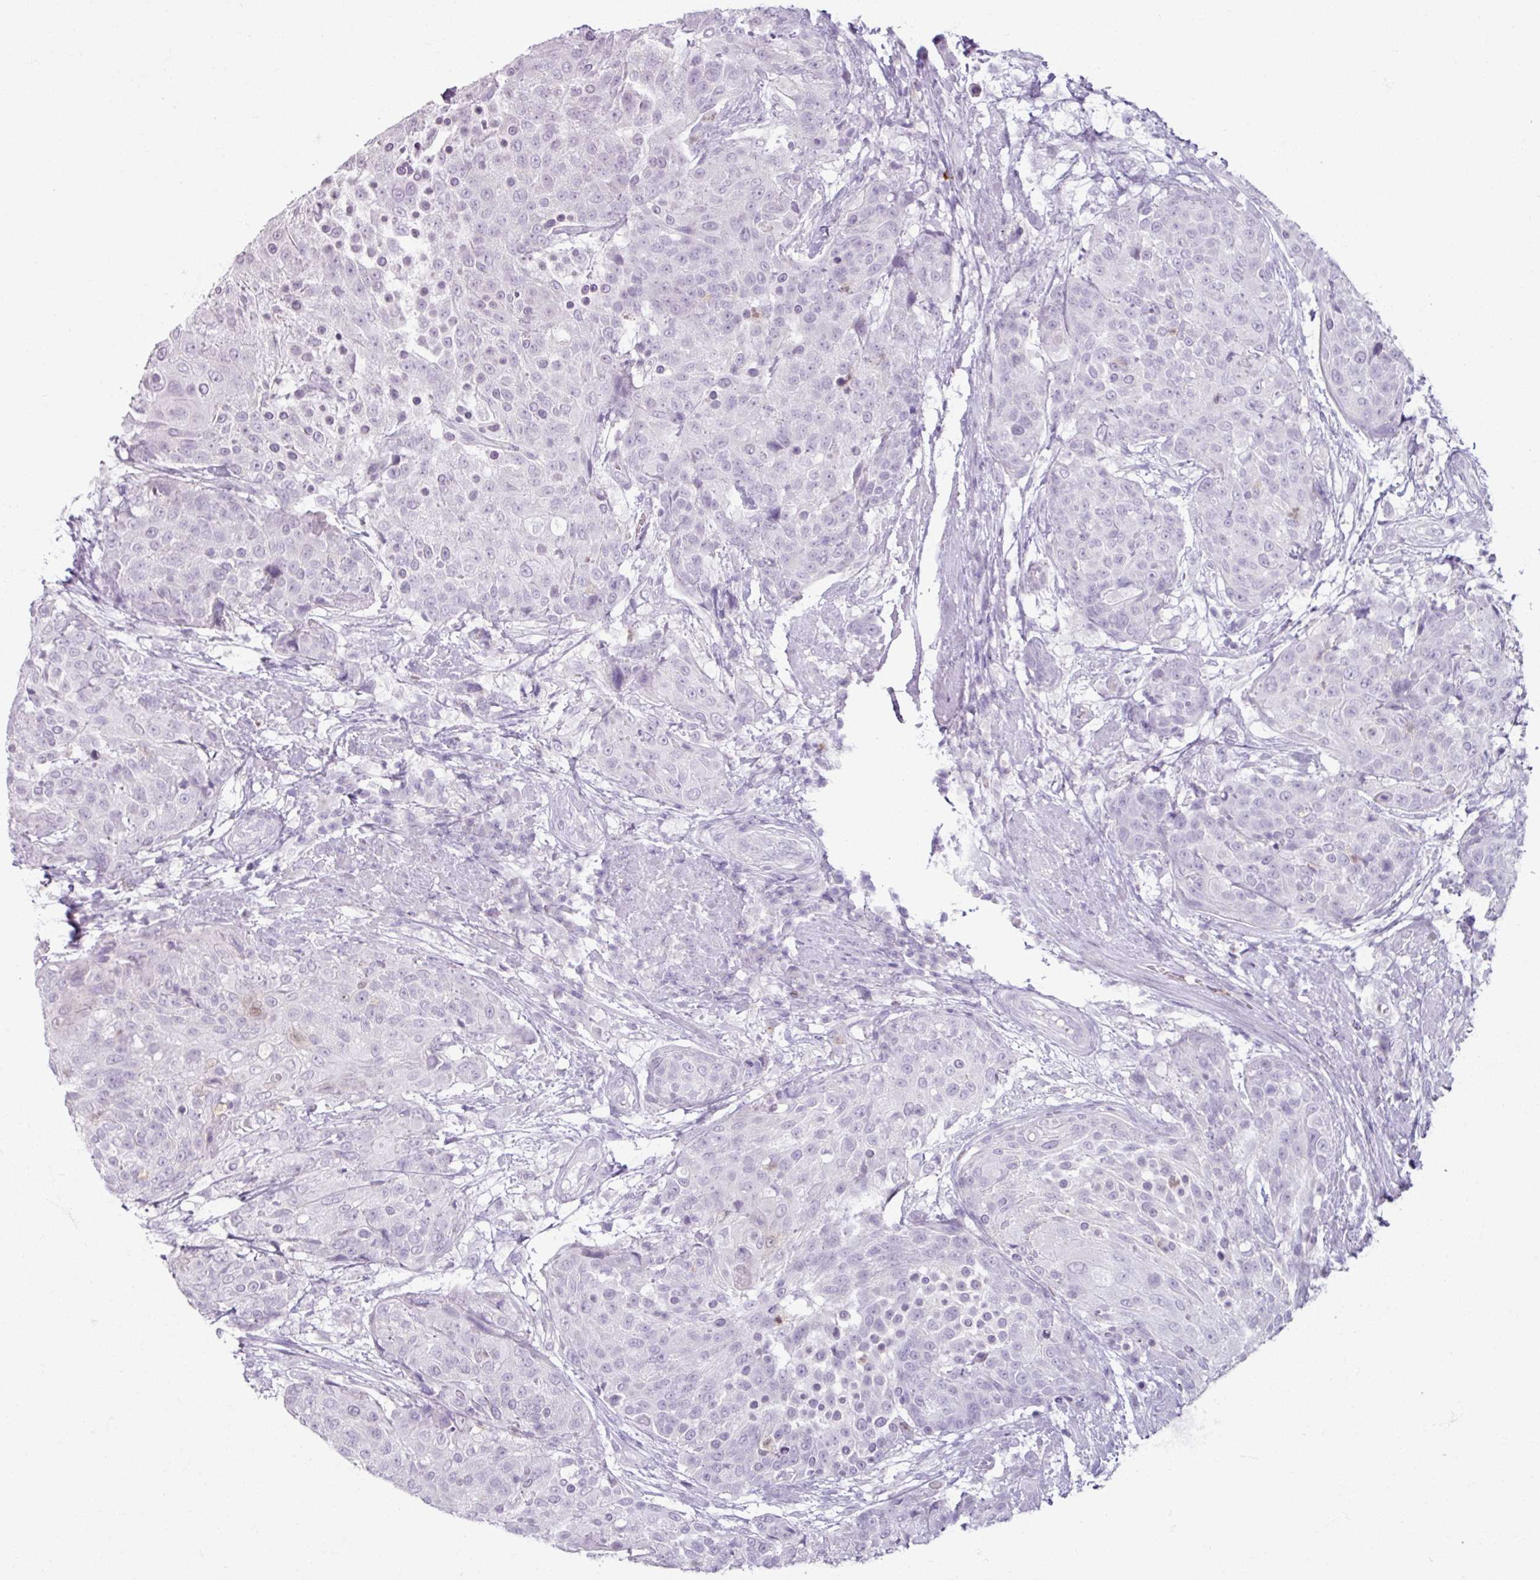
{"staining": {"intensity": "negative", "quantity": "none", "location": "none"}, "tissue": "urothelial cancer", "cell_type": "Tumor cells", "image_type": "cancer", "snomed": [{"axis": "morphology", "description": "Urothelial carcinoma, High grade"}, {"axis": "topography", "description": "Urinary bladder"}], "caption": "Immunohistochemical staining of urothelial carcinoma (high-grade) exhibits no significant staining in tumor cells. (DAB immunohistochemistry, high magnification).", "gene": "ARG1", "patient": {"sex": "female", "age": 63}}